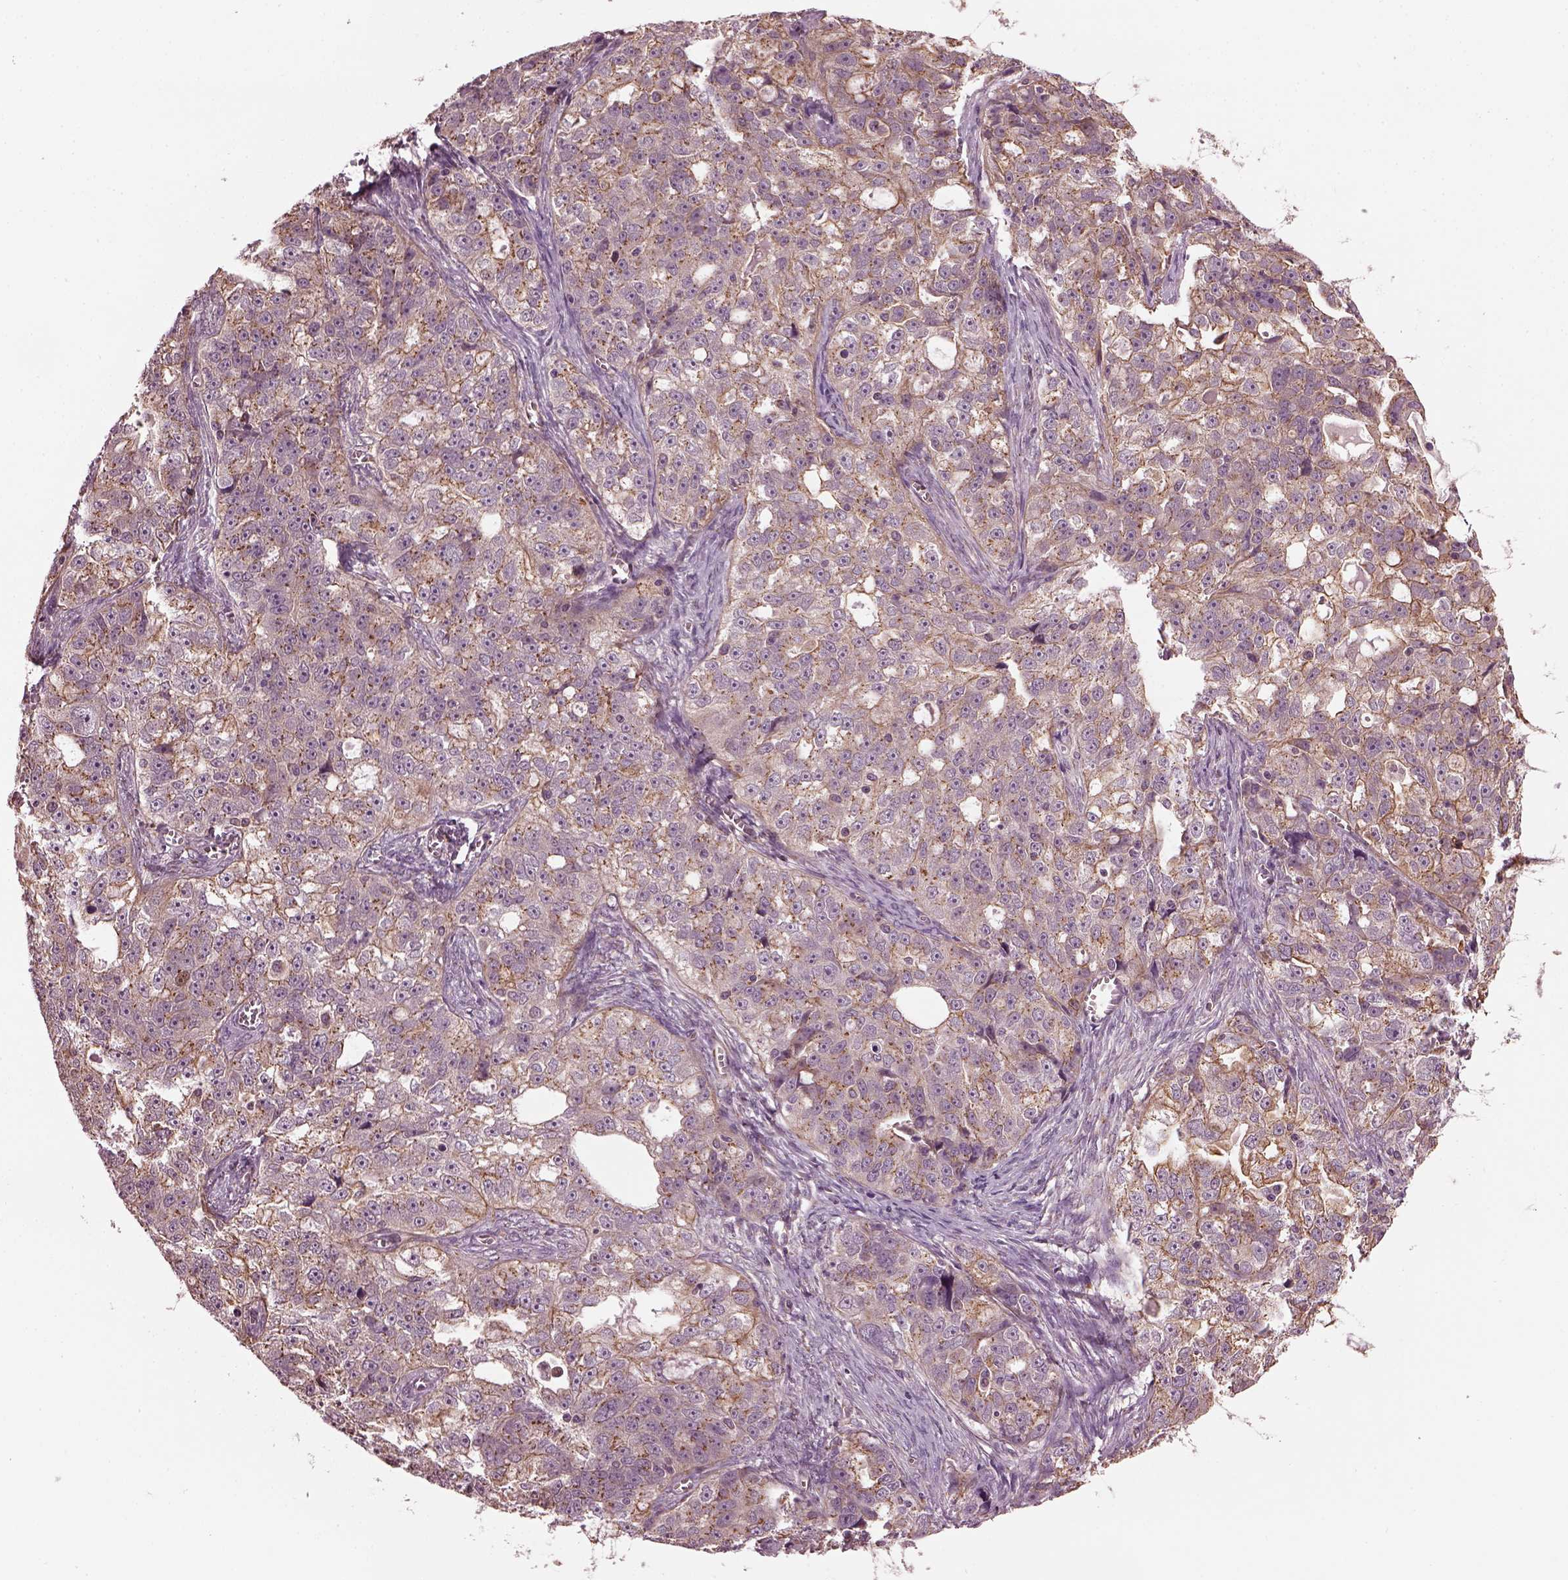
{"staining": {"intensity": "moderate", "quantity": "25%-75%", "location": "cytoplasmic/membranous"}, "tissue": "ovarian cancer", "cell_type": "Tumor cells", "image_type": "cancer", "snomed": [{"axis": "morphology", "description": "Cystadenocarcinoma, serous, NOS"}, {"axis": "topography", "description": "Ovary"}], "caption": "Protein staining shows moderate cytoplasmic/membranous expression in about 25%-75% of tumor cells in ovarian cancer.", "gene": "RUFY3", "patient": {"sex": "female", "age": 51}}